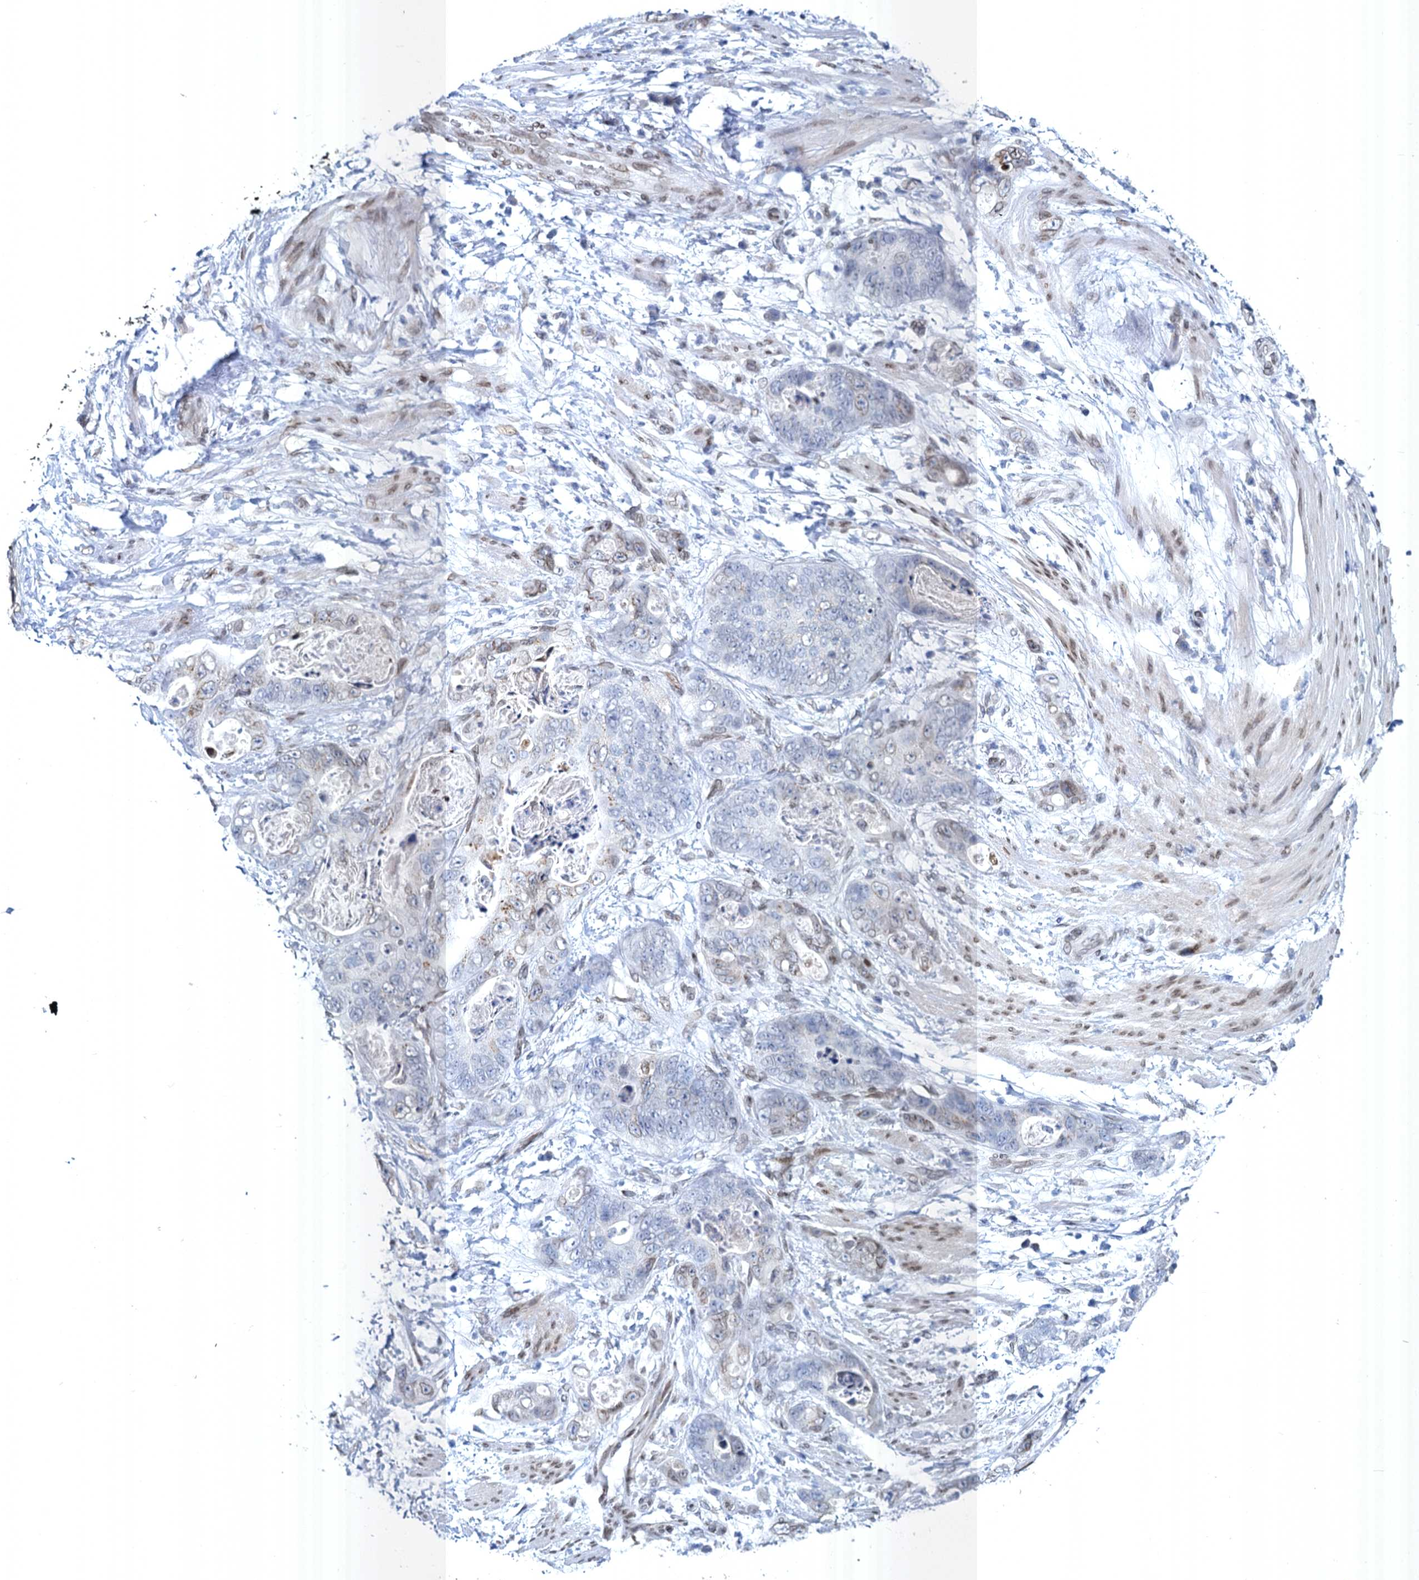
{"staining": {"intensity": "negative", "quantity": "none", "location": "none"}, "tissue": "stomach cancer", "cell_type": "Tumor cells", "image_type": "cancer", "snomed": [{"axis": "morphology", "description": "Adenocarcinoma, NOS"}, {"axis": "topography", "description": "Stomach"}], "caption": "Immunohistochemistry histopathology image of neoplastic tissue: human stomach cancer (adenocarcinoma) stained with DAB (3,3'-diaminobenzidine) reveals no significant protein staining in tumor cells.", "gene": "PRSS35", "patient": {"sex": "female", "age": 89}}